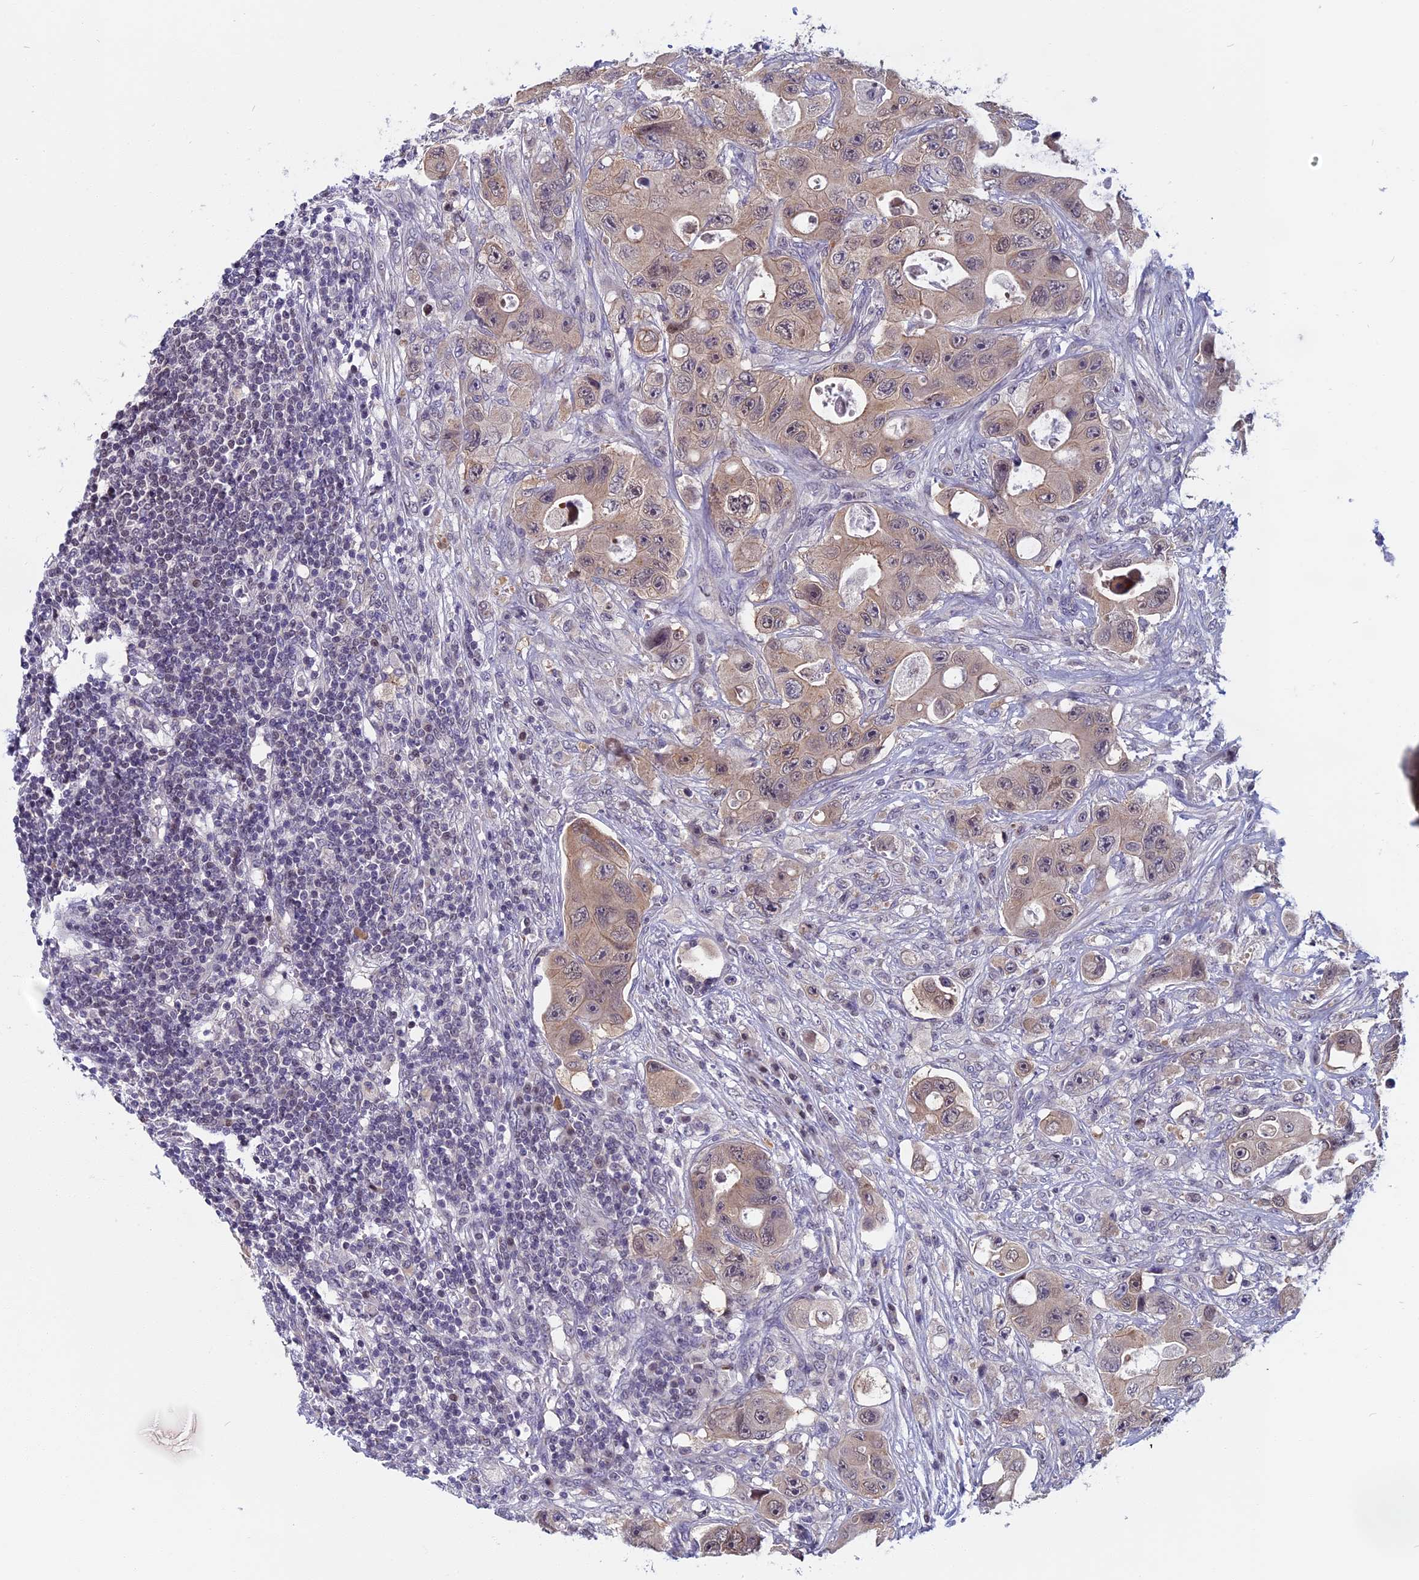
{"staining": {"intensity": "weak", "quantity": "<25%", "location": "cytoplasmic/membranous"}, "tissue": "colorectal cancer", "cell_type": "Tumor cells", "image_type": "cancer", "snomed": [{"axis": "morphology", "description": "Adenocarcinoma, NOS"}, {"axis": "topography", "description": "Colon"}], "caption": "A photomicrograph of colorectal cancer (adenocarcinoma) stained for a protein demonstrates no brown staining in tumor cells.", "gene": "CCDC113", "patient": {"sex": "female", "age": 46}}